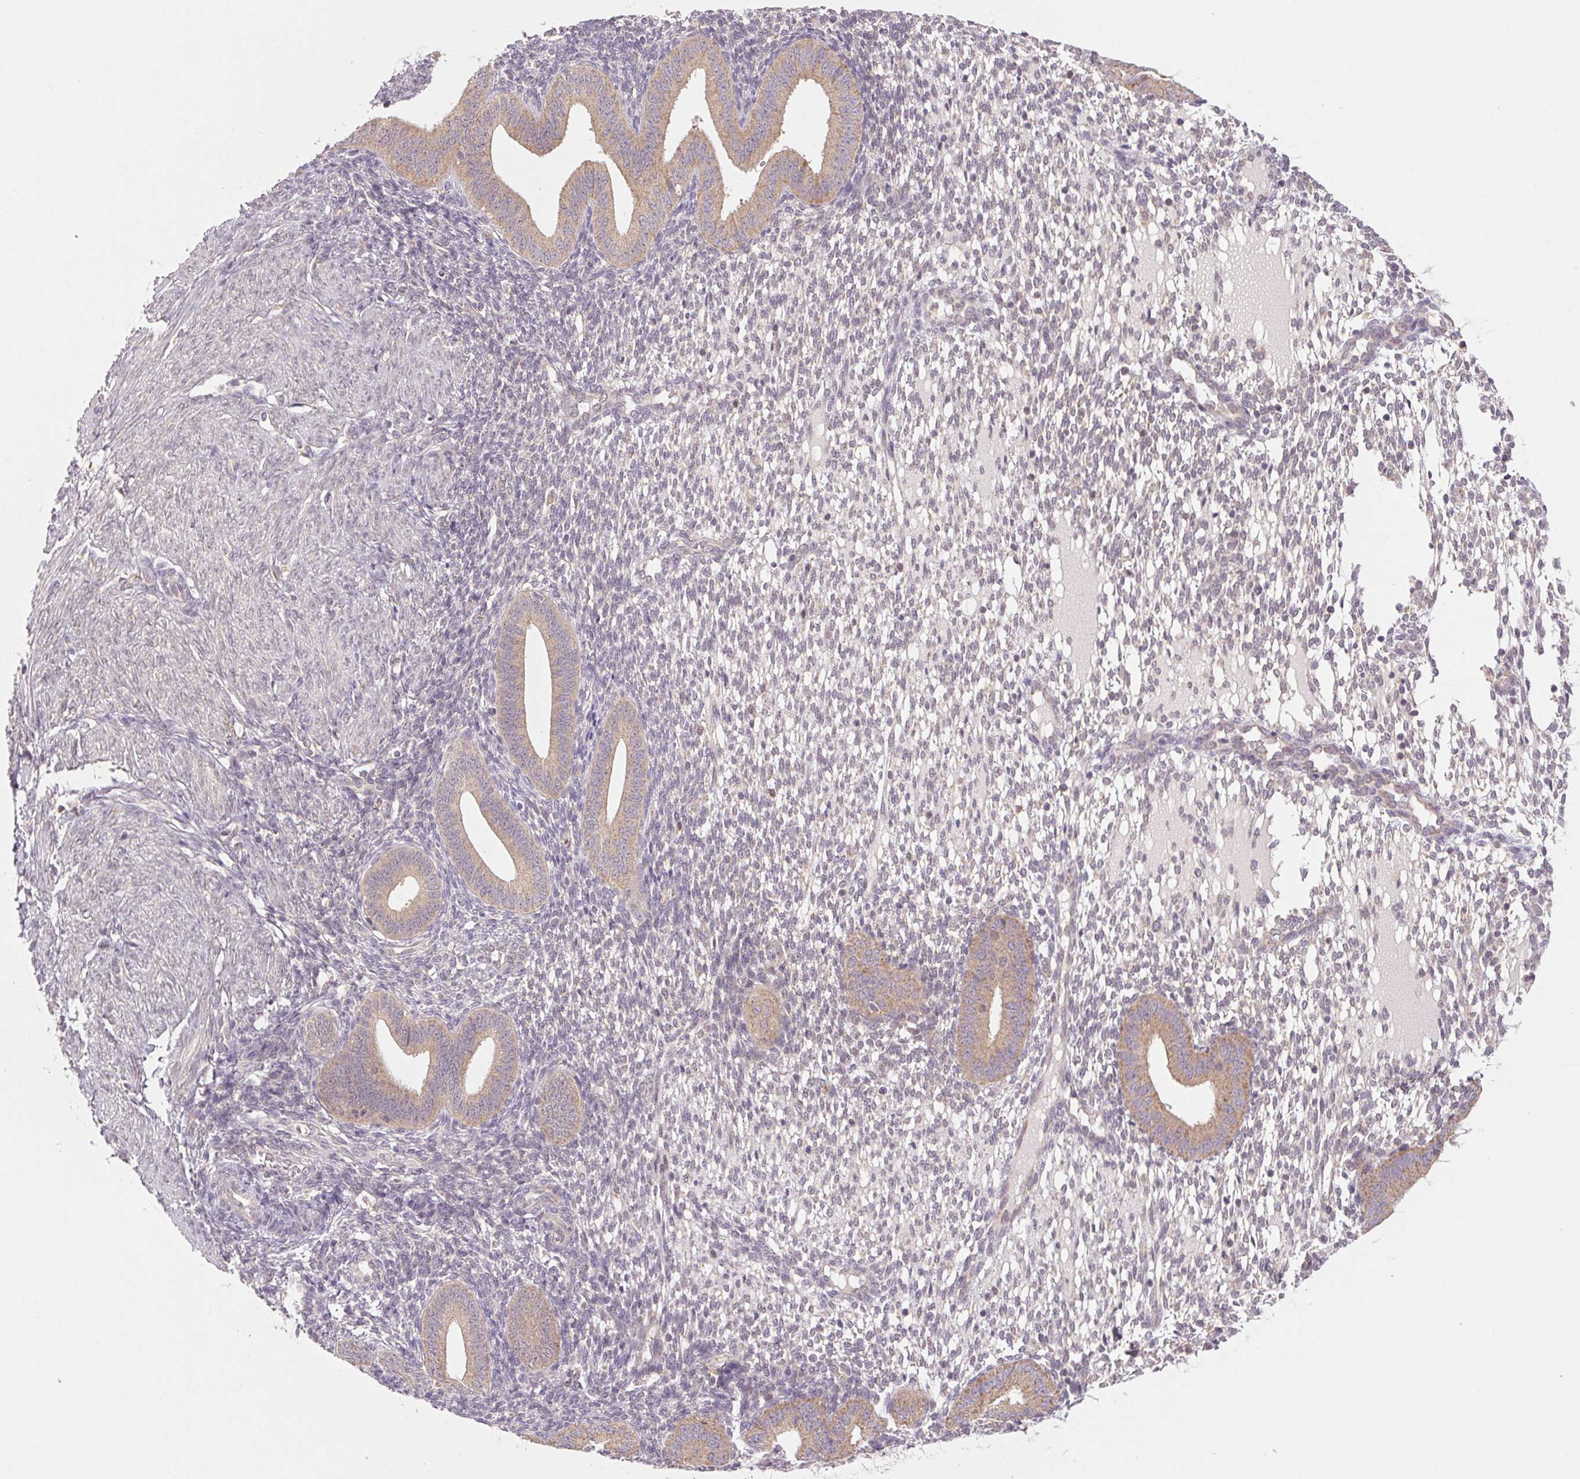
{"staining": {"intensity": "negative", "quantity": "none", "location": "none"}, "tissue": "endometrium", "cell_type": "Cells in endometrial stroma", "image_type": "normal", "snomed": [{"axis": "morphology", "description": "Normal tissue, NOS"}, {"axis": "topography", "description": "Endometrium"}], "caption": "Immunohistochemical staining of normal human endometrium shows no significant staining in cells in endometrial stroma. (DAB (3,3'-diaminobenzidine) immunohistochemistry (IHC) with hematoxylin counter stain).", "gene": "MAP3K5", "patient": {"sex": "female", "age": 40}}